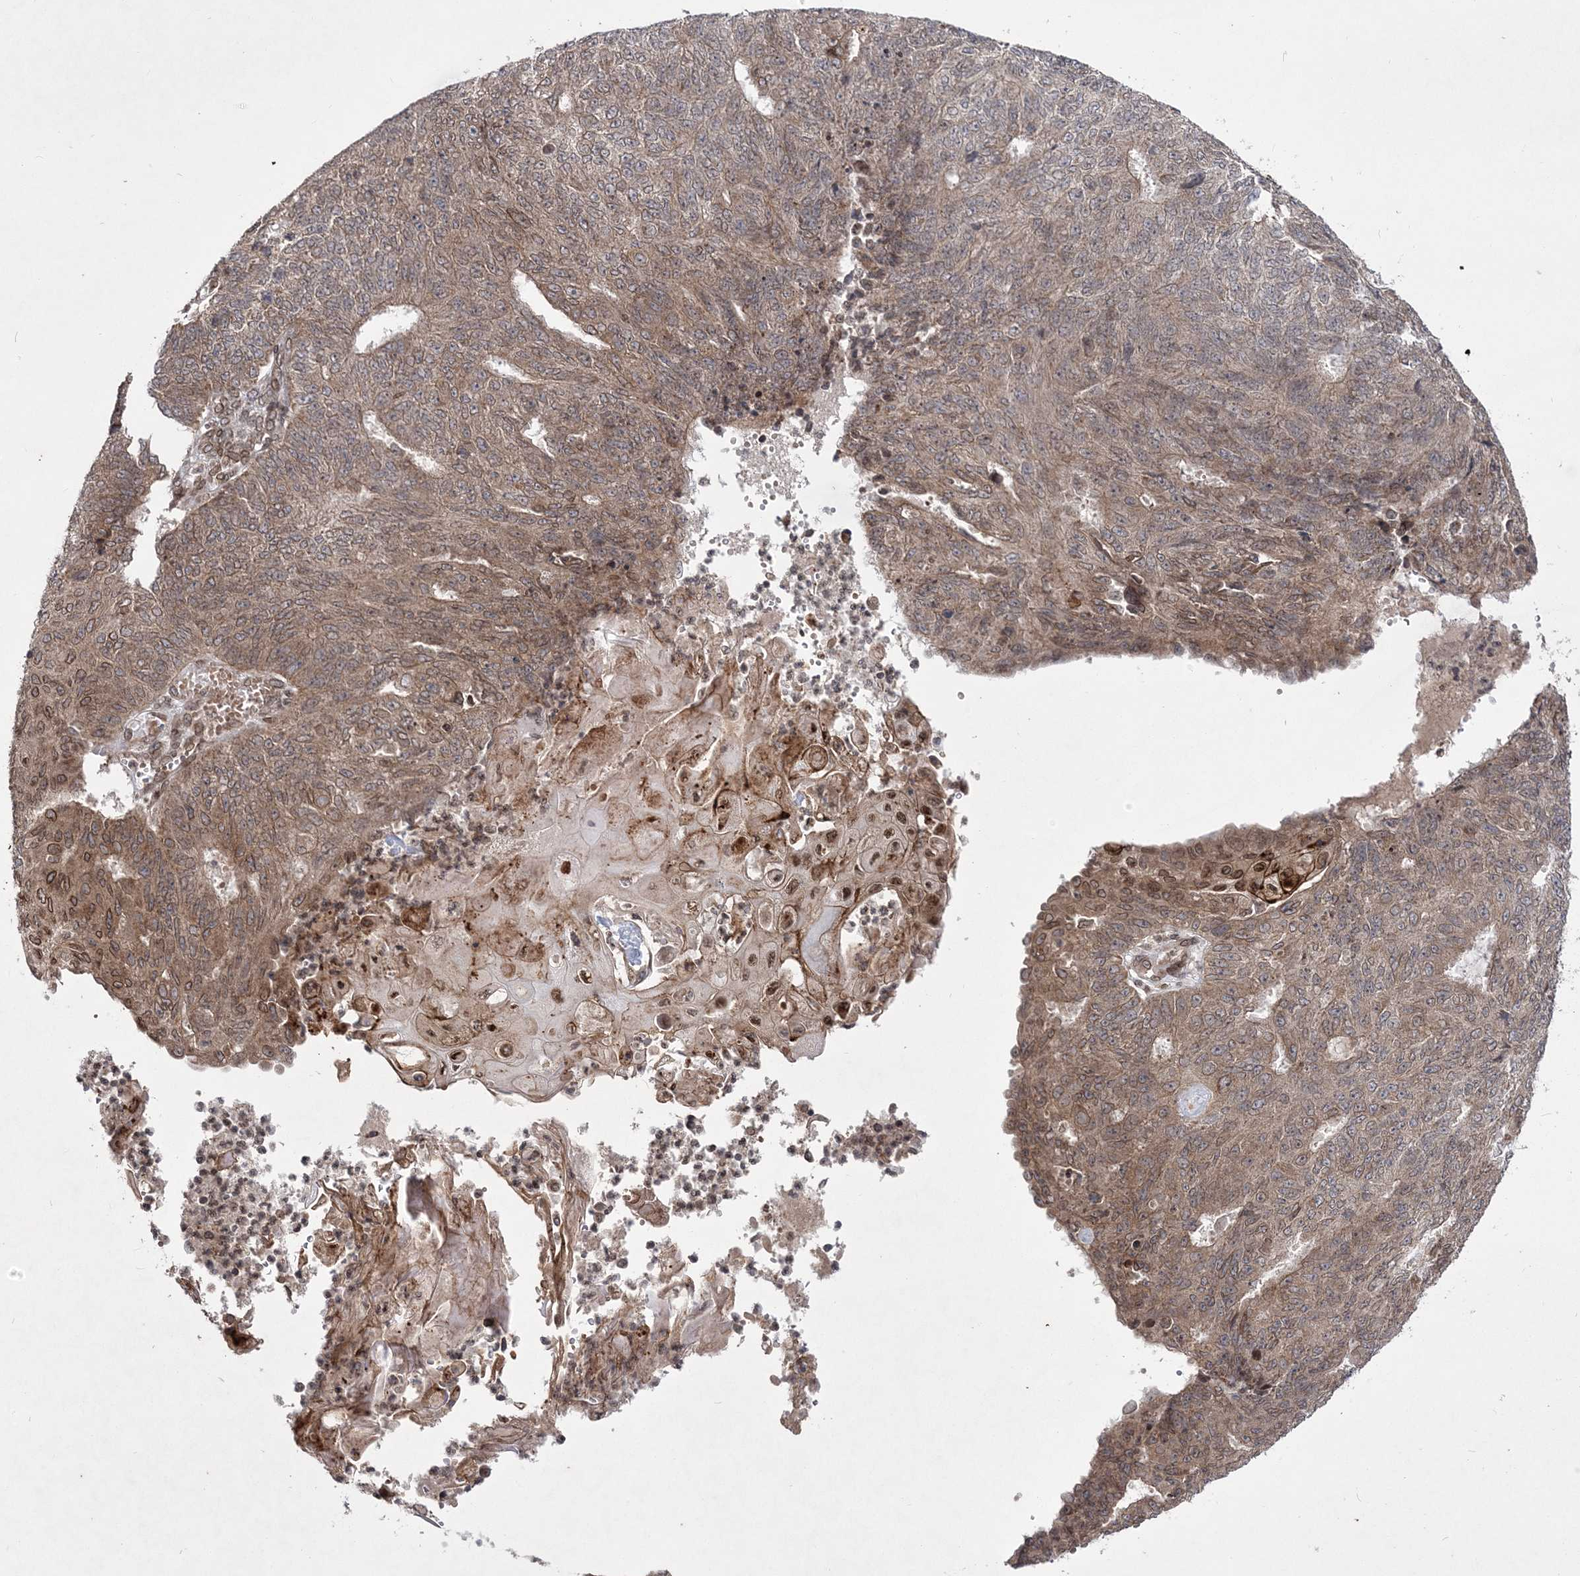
{"staining": {"intensity": "weak", "quantity": ">75%", "location": "cytoplasmic/membranous,nuclear"}, "tissue": "endometrial cancer", "cell_type": "Tumor cells", "image_type": "cancer", "snomed": [{"axis": "morphology", "description": "Adenocarcinoma, NOS"}, {"axis": "topography", "description": "Endometrium"}], "caption": "IHC (DAB (3,3'-diaminobenzidine)) staining of endometrial cancer reveals weak cytoplasmic/membranous and nuclear protein positivity in about >75% of tumor cells.", "gene": "DNAJC27", "patient": {"sex": "female", "age": 32}}